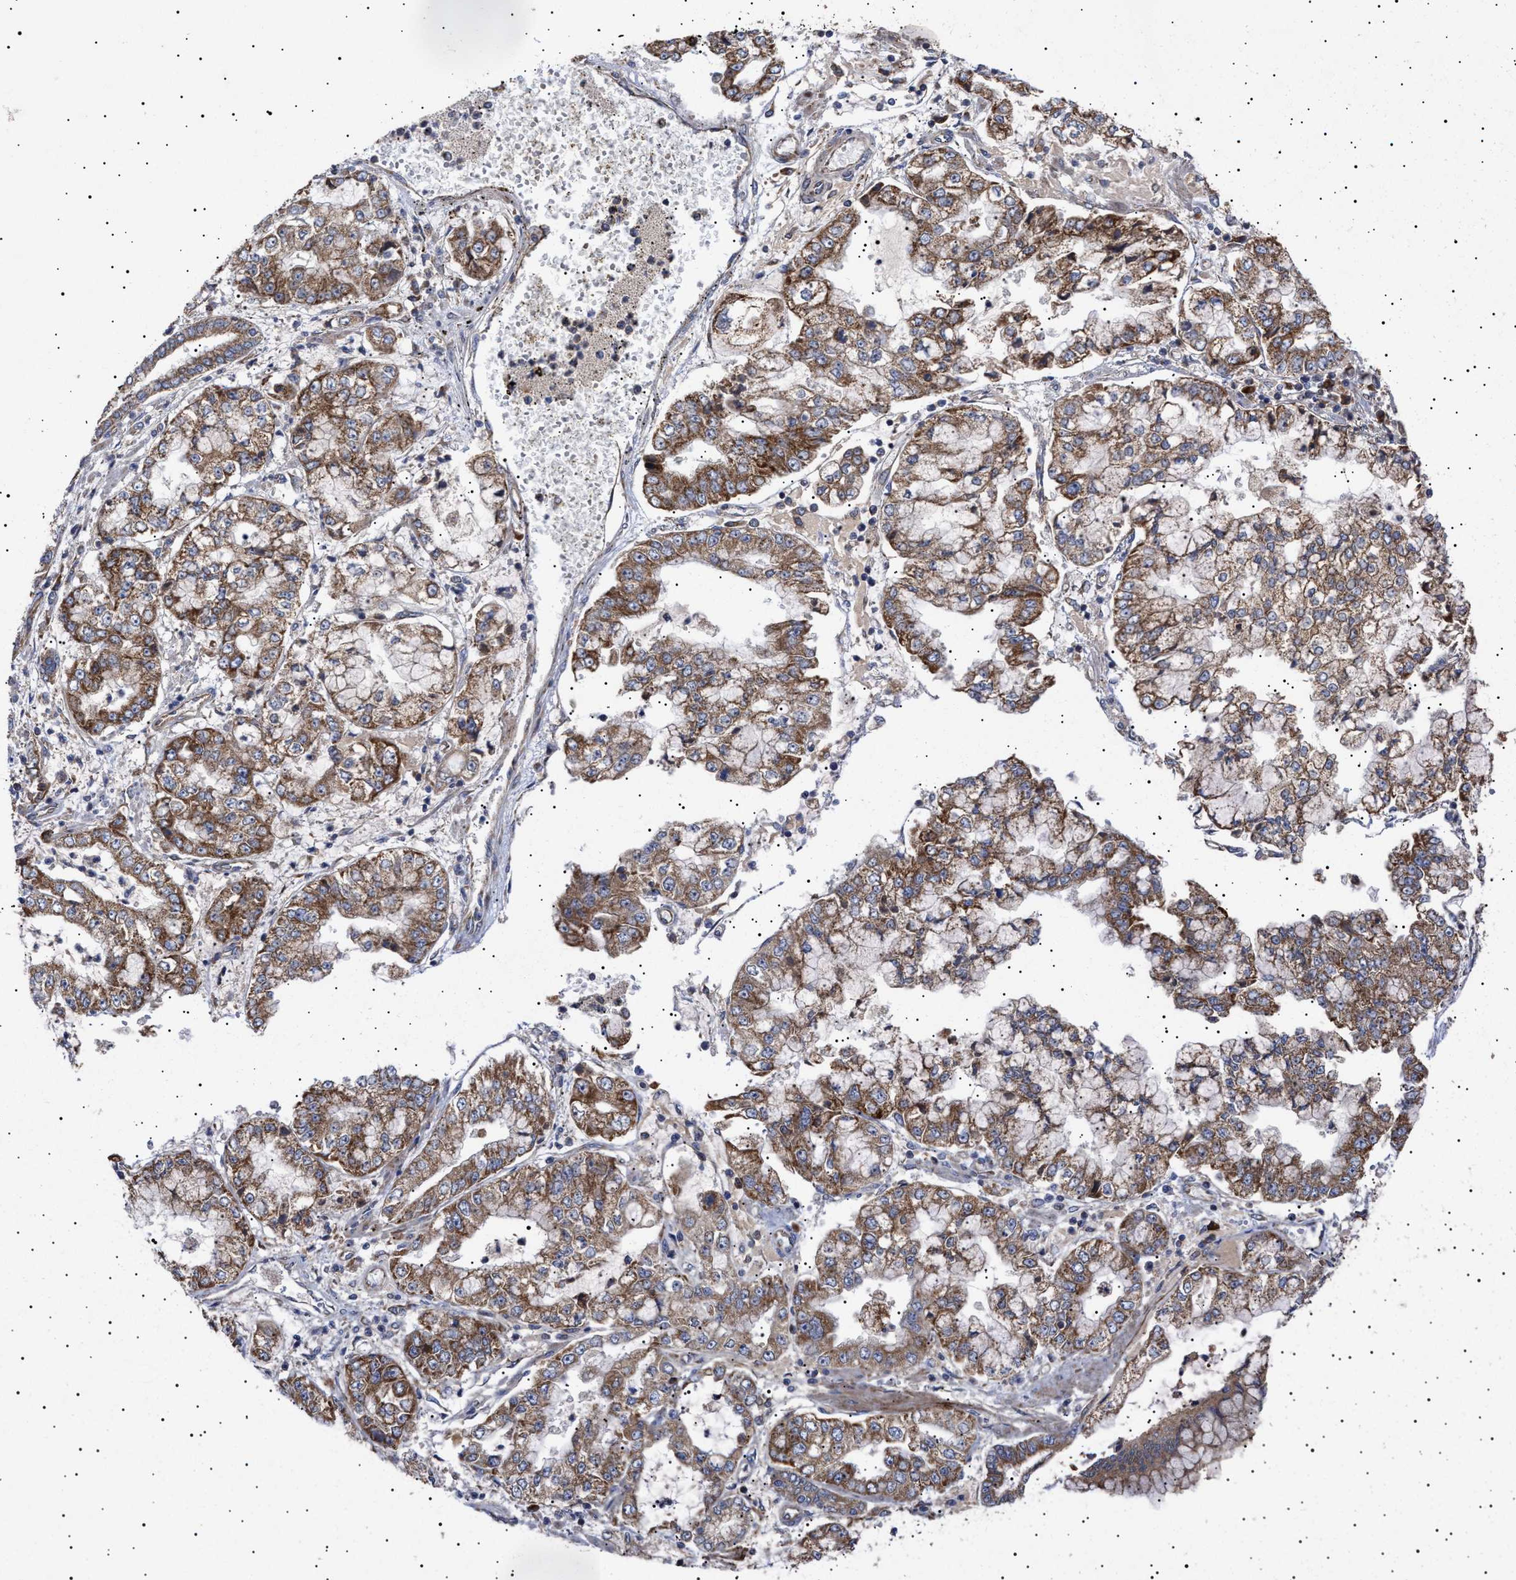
{"staining": {"intensity": "moderate", "quantity": ">75%", "location": "cytoplasmic/membranous"}, "tissue": "stomach cancer", "cell_type": "Tumor cells", "image_type": "cancer", "snomed": [{"axis": "morphology", "description": "Adenocarcinoma, NOS"}, {"axis": "topography", "description": "Stomach"}], "caption": "The photomicrograph shows staining of stomach cancer, revealing moderate cytoplasmic/membranous protein staining (brown color) within tumor cells.", "gene": "MRPL10", "patient": {"sex": "male", "age": 76}}